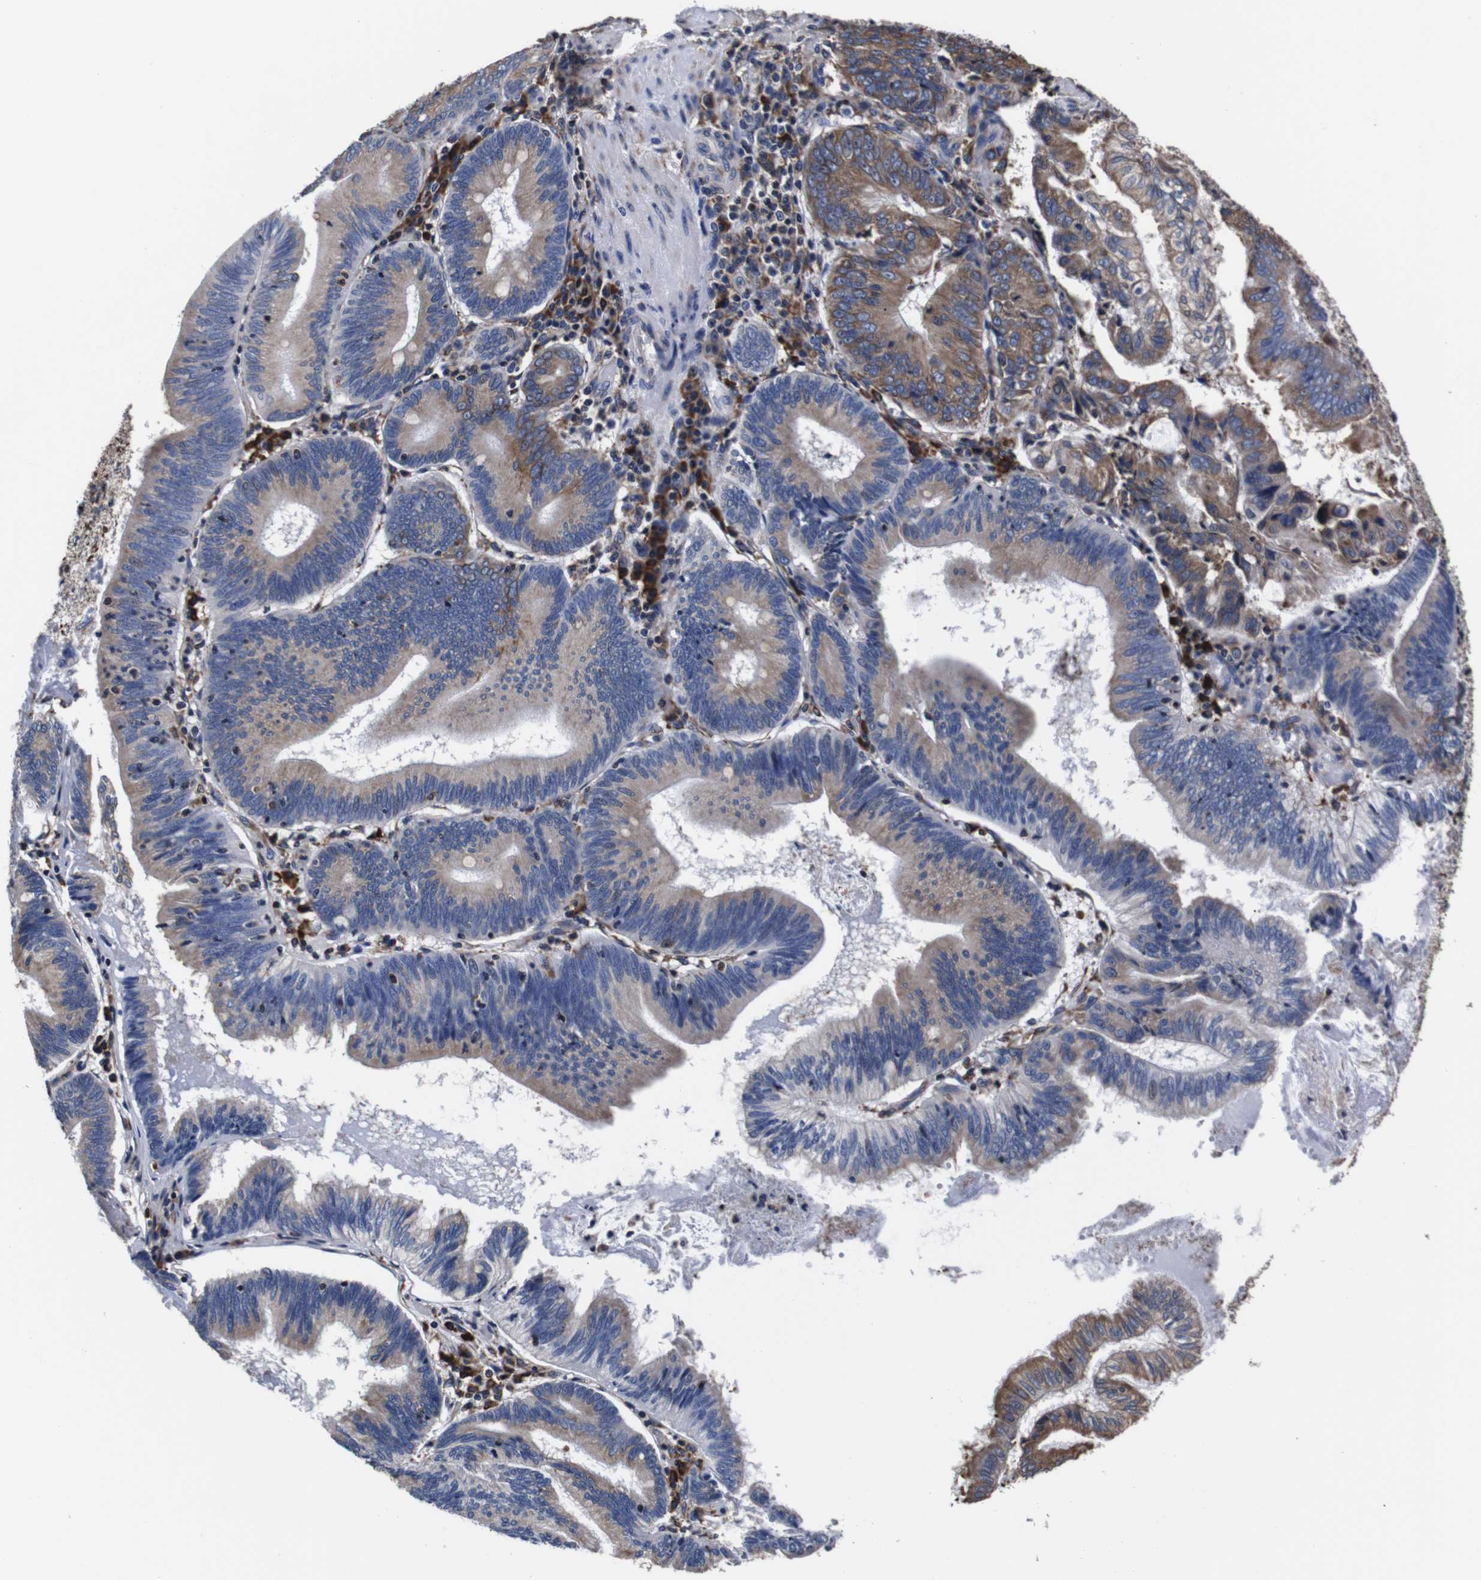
{"staining": {"intensity": "moderate", "quantity": ">75%", "location": "cytoplasmic/membranous"}, "tissue": "pancreatic cancer", "cell_type": "Tumor cells", "image_type": "cancer", "snomed": [{"axis": "morphology", "description": "Adenocarcinoma, NOS"}, {"axis": "topography", "description": "Pancreas"}], "caption": "Immunohistochemistry (IHC) micrograph of pancreatic cancer stained for a protein (brown), which shows medium levels of moderate cytoplasmic/membranous positivity in about >75% of tumor cells.", "gene": "PPIB", "patient": {"sex": "male", "age": 82}}